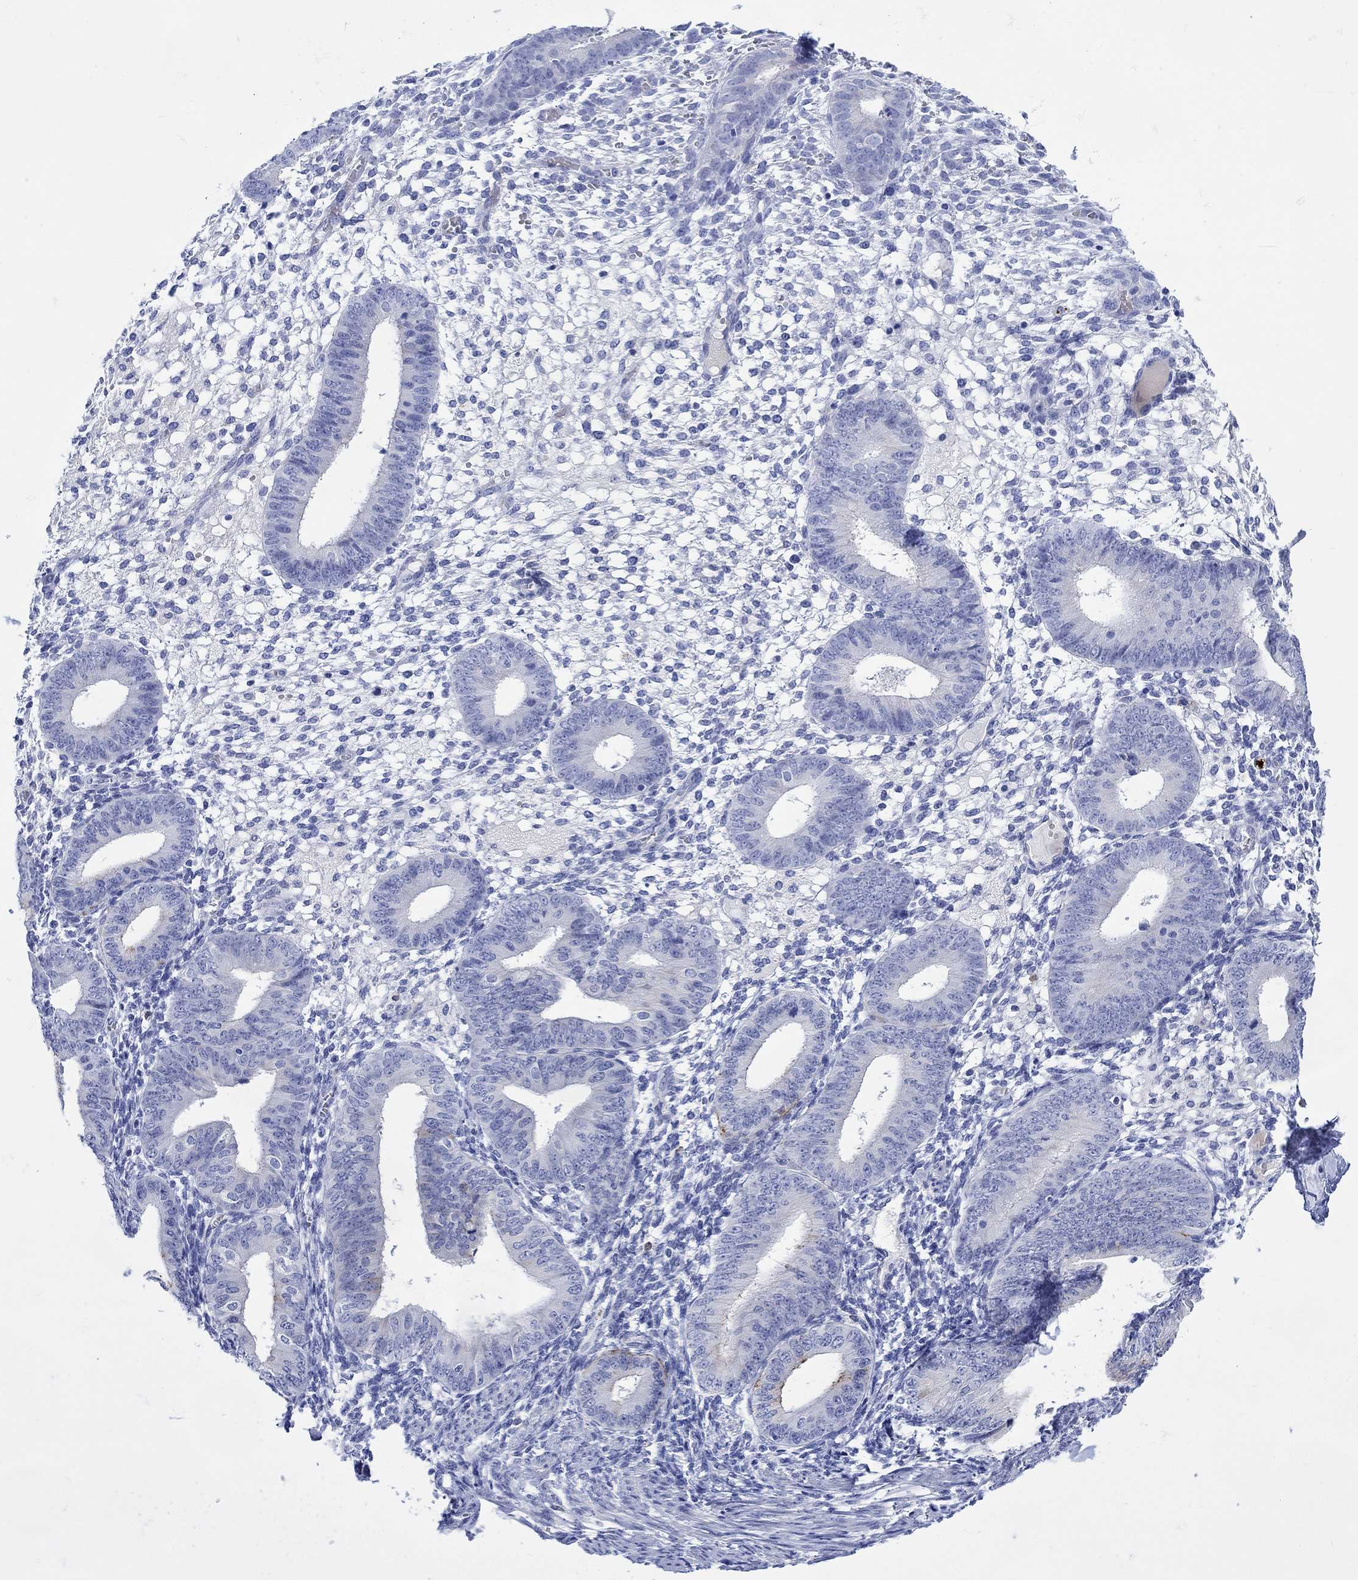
{"staining": {"intensity": "negative", "quantity": "none", "location": "none"}, "tissue": "endometrium", "cell_type": "Cells in endometrial stroma", "image_type": "normal", "snomed": [{"axis": "morphology", "description": "Normal tissue, NOS"}, {"axis": "topography", "description": "Endometrium"}], "caption": "Benign endometrium was stained to show a protein in brown. There is no significant expression in cells in endometrial stroma.", "gene": "ANKMY1", "patient": {"sex": "female", "age": 39}}